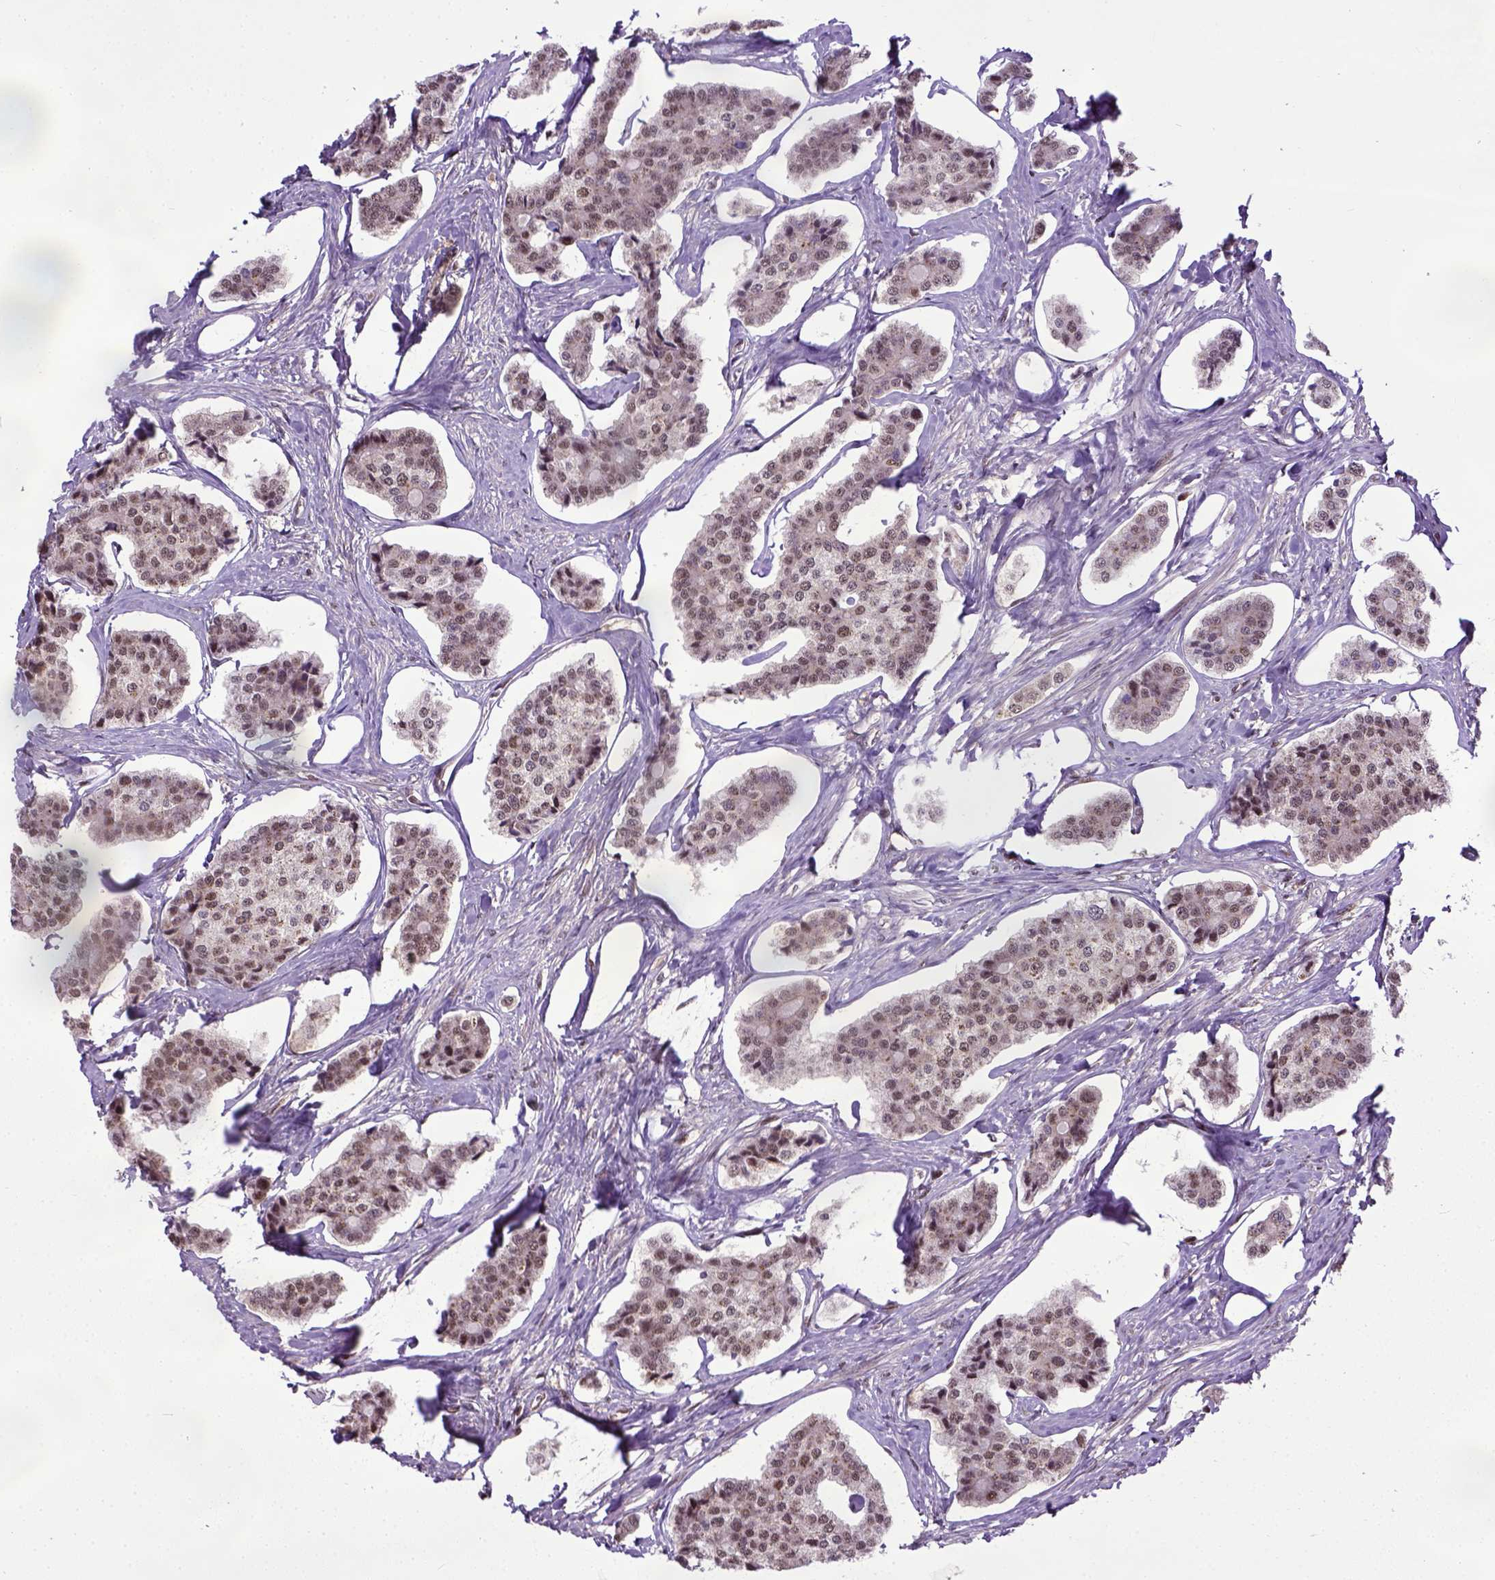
{"staining": {"intensity": "moderate", "quantity": "25%-75%", "location": "nuclear"}, "tissue": "carcinoid", "cell_type": "Tumor cells", "image_type": "cancer", "snomed": [{"axis": "morphology", "description": "Carcinoid, malignant, NOS"}, {"axis": "topography", "description": "Small intestine"}], "caption": "Immunohistochemistry (IHC) of human carcinoid reveals medium levels of moderate nuclear staining in about 25%-75% of tumor cells.", "gene": "UBA3", "patient": {"sex": "female", "age": 65}}